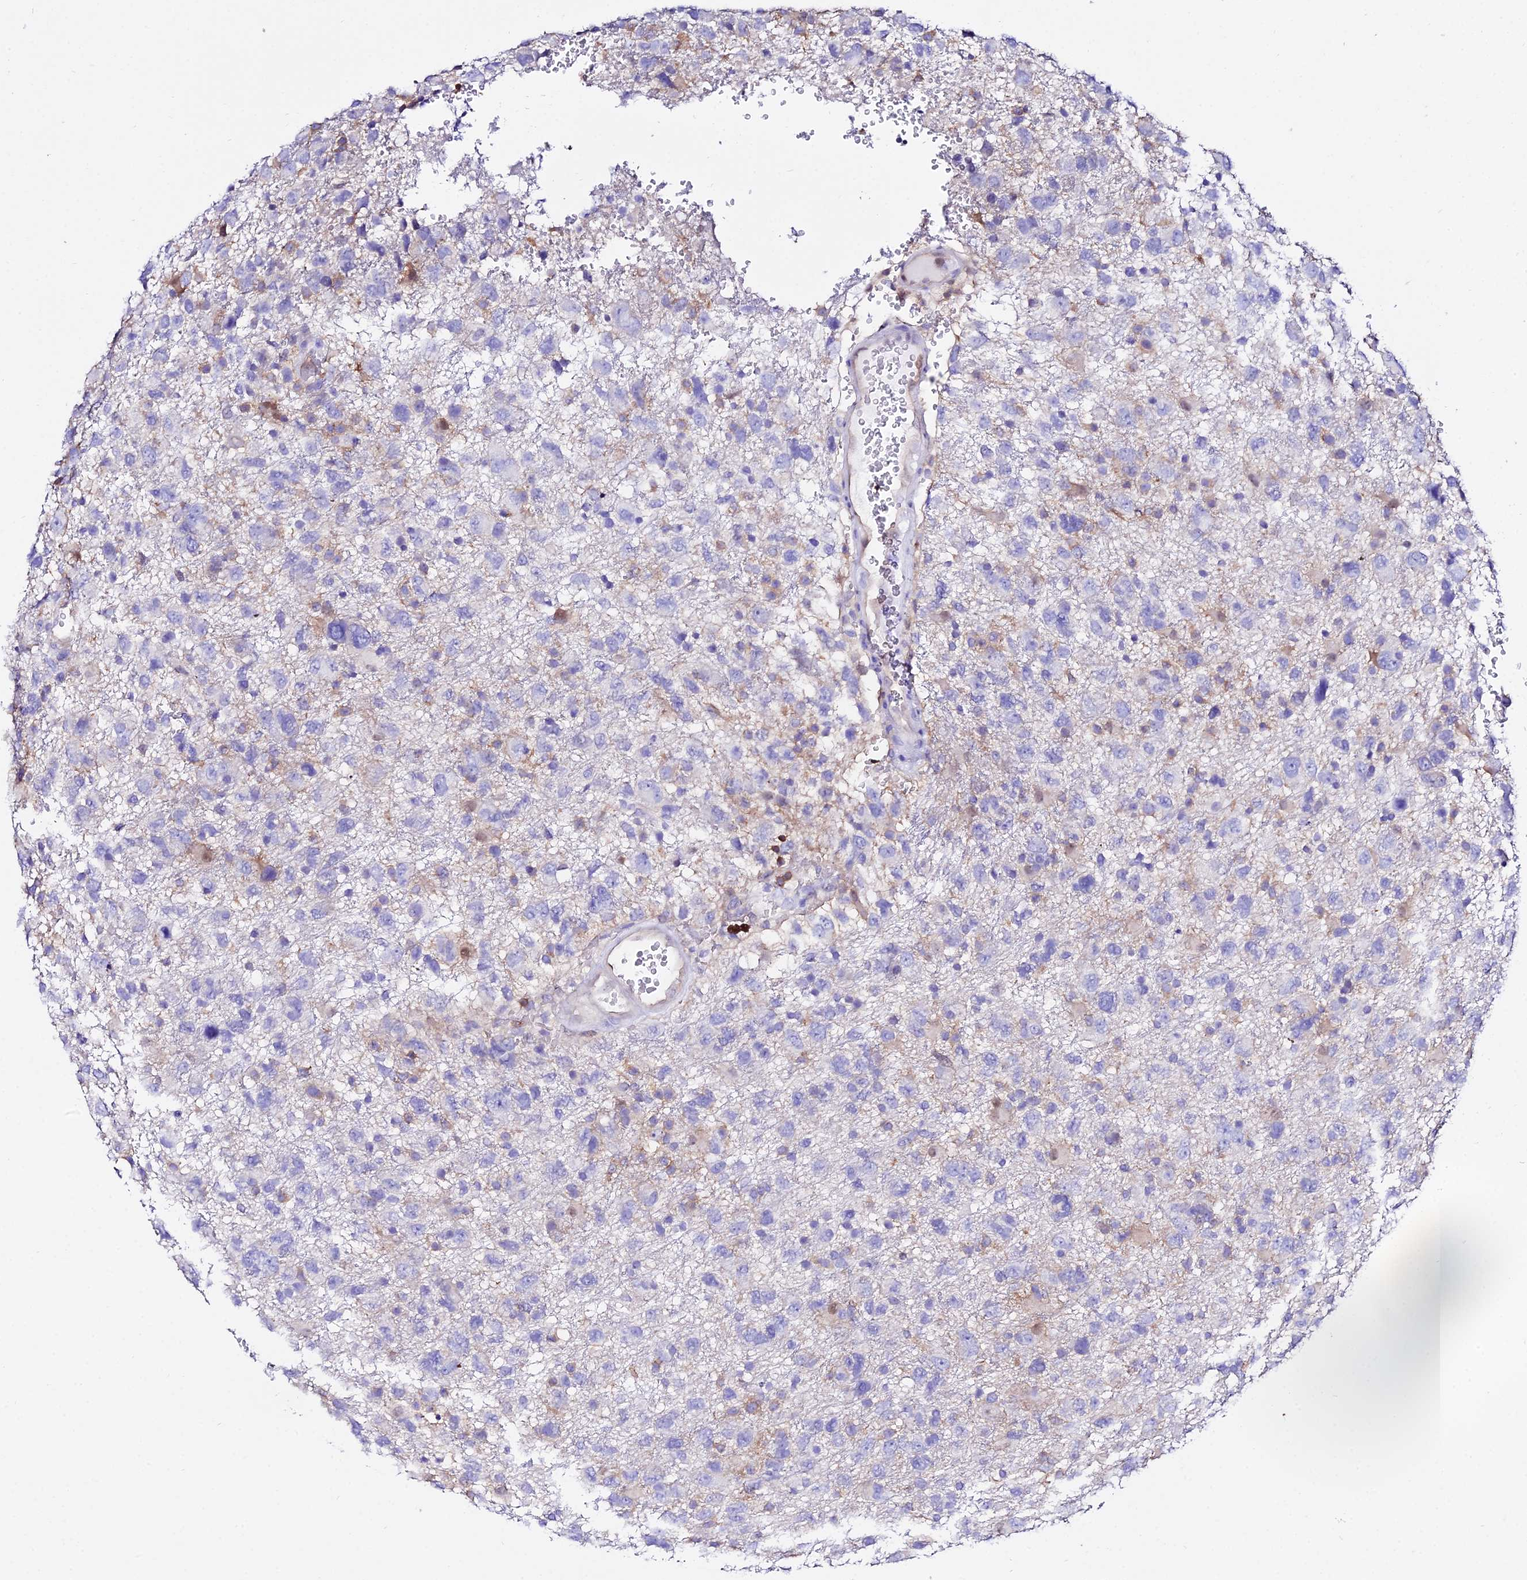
{"staining": {"intensity": "negative", "quantity": "none", "location": "none"}, "tissue": "glioma", "cell_type": "Tumor cells", "image_type": "cancer", "snomed": [{"axis": "morphology", "description": "Glioma, malignant, High grade"}, {"axis": "topography", "description": "Brain"}], "caption": "A micrograph of human glioma is negative for staining in tumor cells.", "gene": "S100A16", "patient": {"sex": "male", "age": 61}}